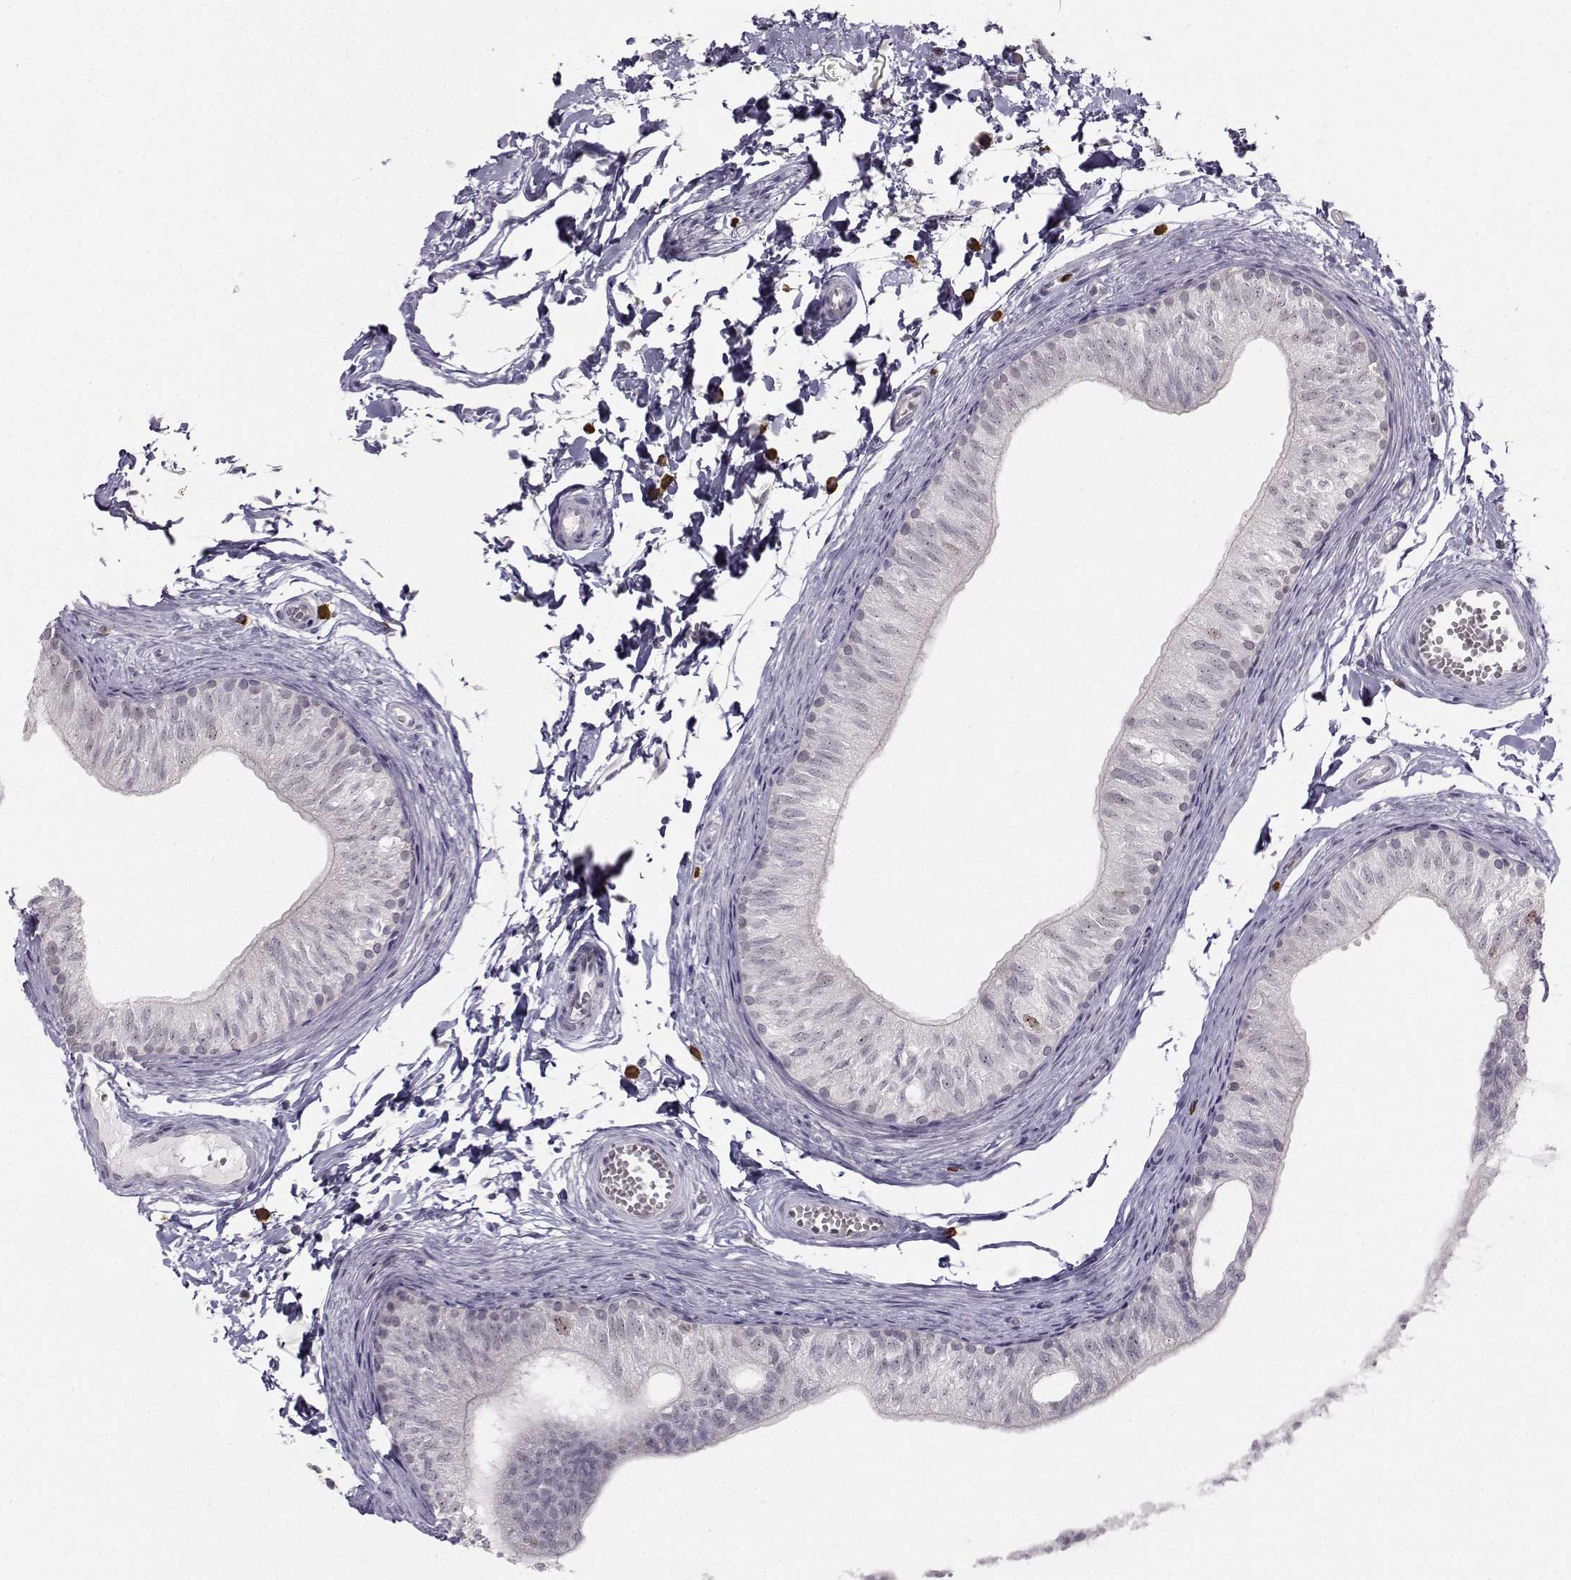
{"staining": {"intensity": "weak", "quantity": "<25%", "location": "nuclear"}, "tissue": "epididymis", "cell_type": "Glandular cells", "image_type": "normal", "snomed": [{"axis": "morphology", "description": "Normal tissue, NOS"}, {"axis": "topography", "description": "Epididymis"}], "caption": "Glandular cells show no significant staining in benign epididymis. (Brightfield microscopy of DAB IHC at high magnification).", "gene": "LRP8", "patient": {"sex": "male", "age": 22}}